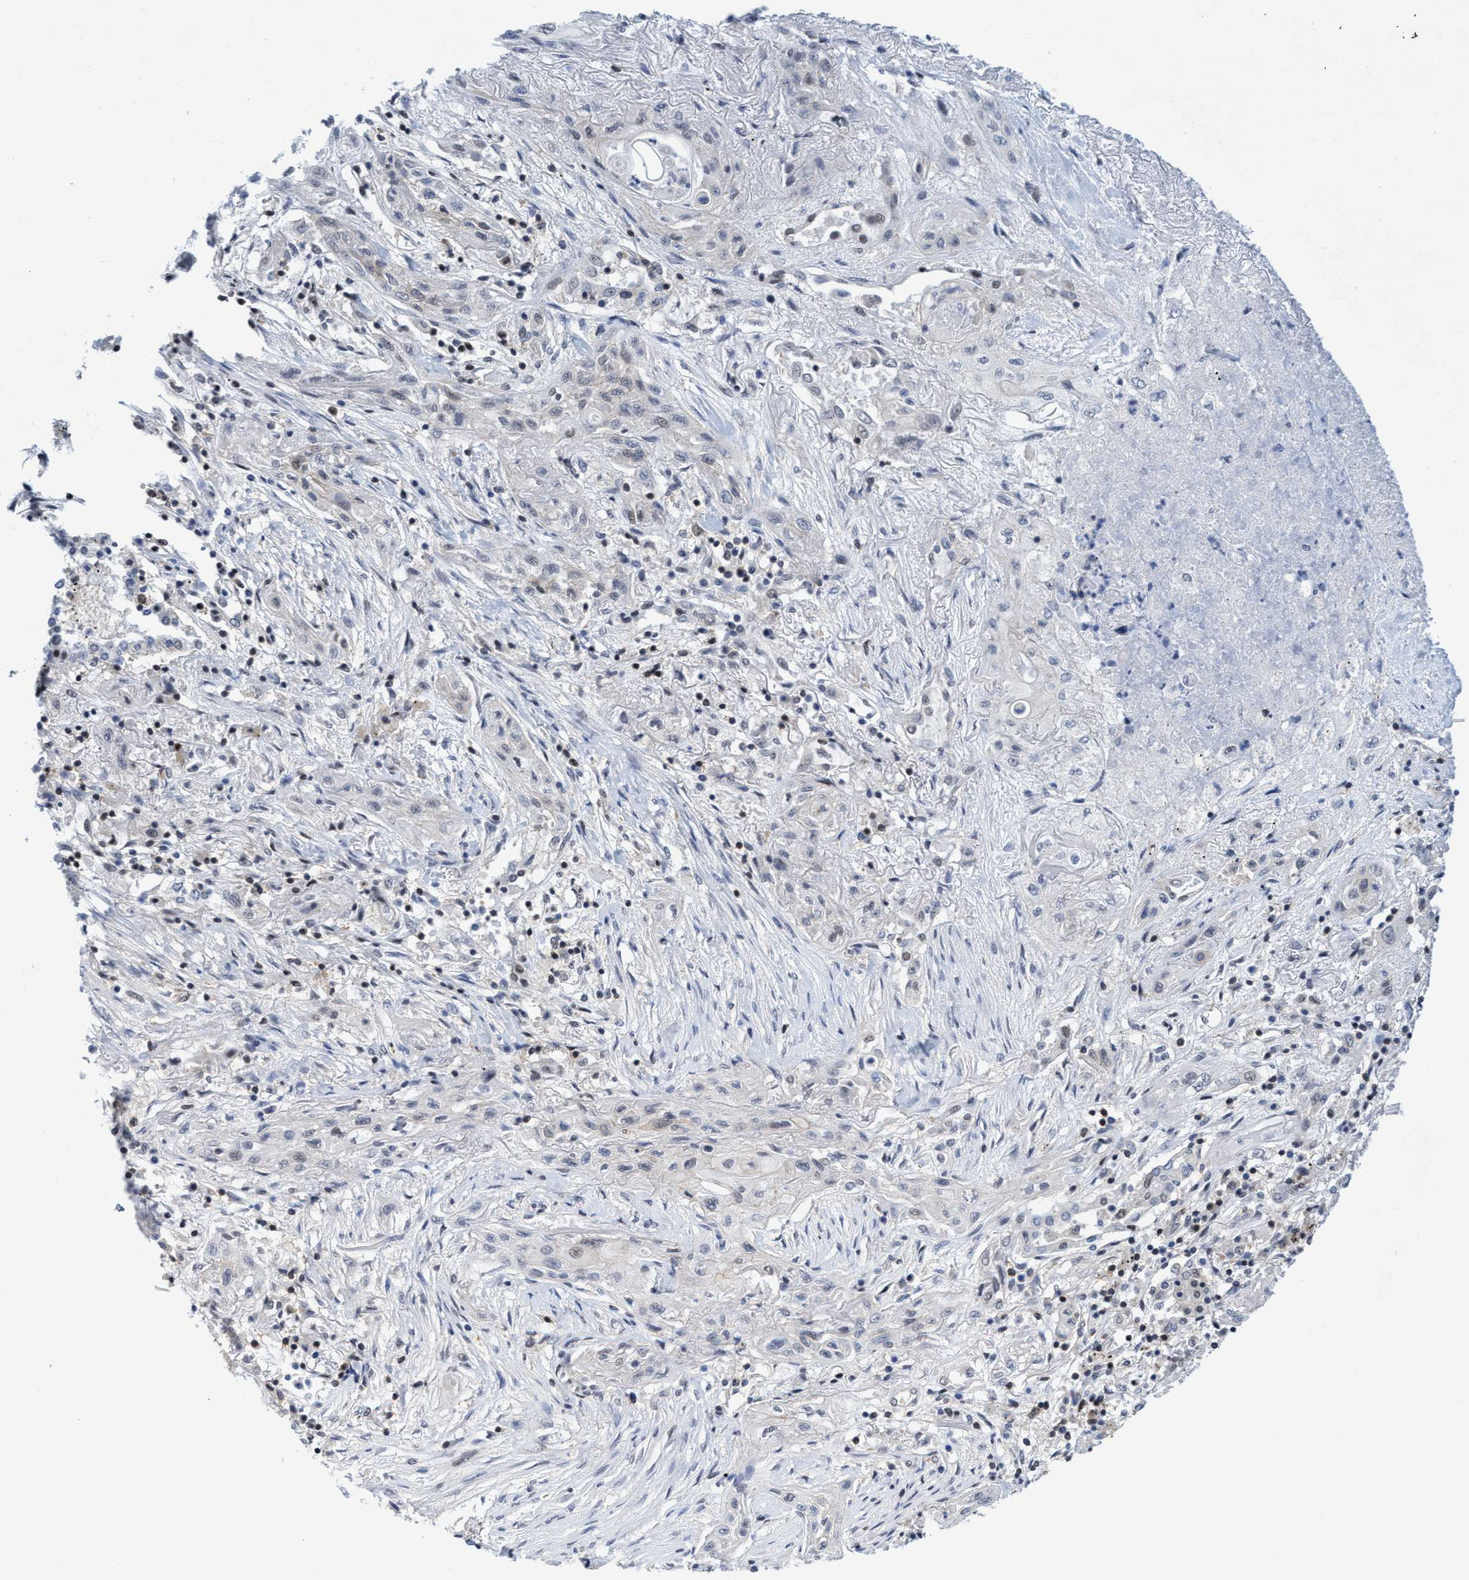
{"staining": {"intensity": "negative", "quantity": "none", "location": "none"}, "tissue": "lung cancer", "cell_type": "Tumor cells", "image_type": "cancer", "snomed": [{"axis": "morphology", "description": "Squamous cell carcinoma, NOS"}, {"axis": "topography", "description": "Lung"}], "caption": "Protein analysis of squamous cell carcinoma (lung) displays no significant expression in tumor cells.", "gene": "C9orf78", "patient": {"sex": "female", "age": 47}}